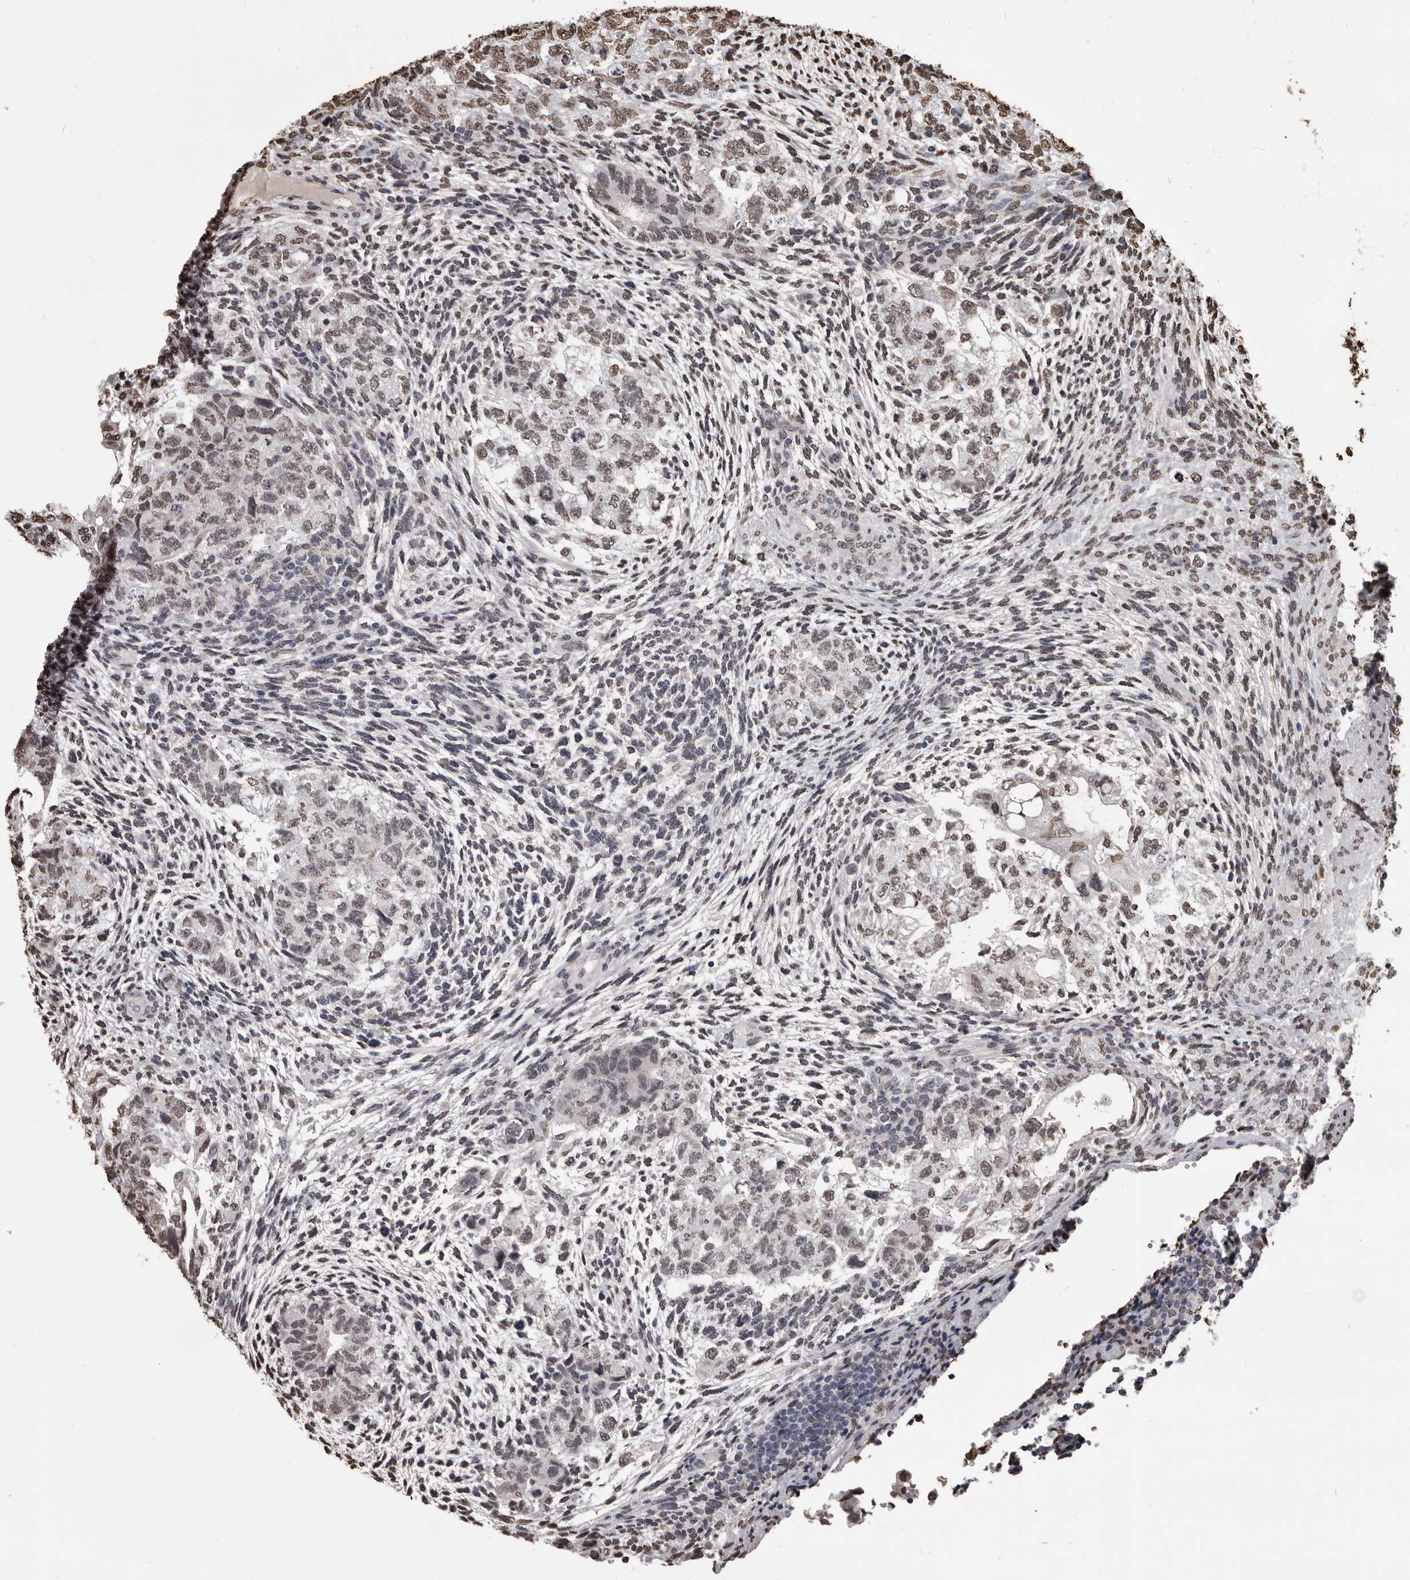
{"staining": {"intensity": "moderate", "quantity": ">75%", "location": "nuclear"}, "tissue": "testis cancer", "cell_type": "Tumor cells", "image_type": "cancer", "snomed": [{"axis": "morphology", "description": "Normal tissue, NOS"}, {"axis": "morphology", "description": "Carcinoma, Embryonal, NOS"}, {"axis": "topography", "description": "Testis"}], "caption": "Immunohistochemical staining of human testis cancer displays medium levels of moderate nuclear expression in approximately >75% of tumor cells. (Stains: DAB in brown, nuclei in blue, Microscopy: brightfield microscopy at high magnification).", "gene": "AHR", "patient": {"sex": "male", "age": 36}}